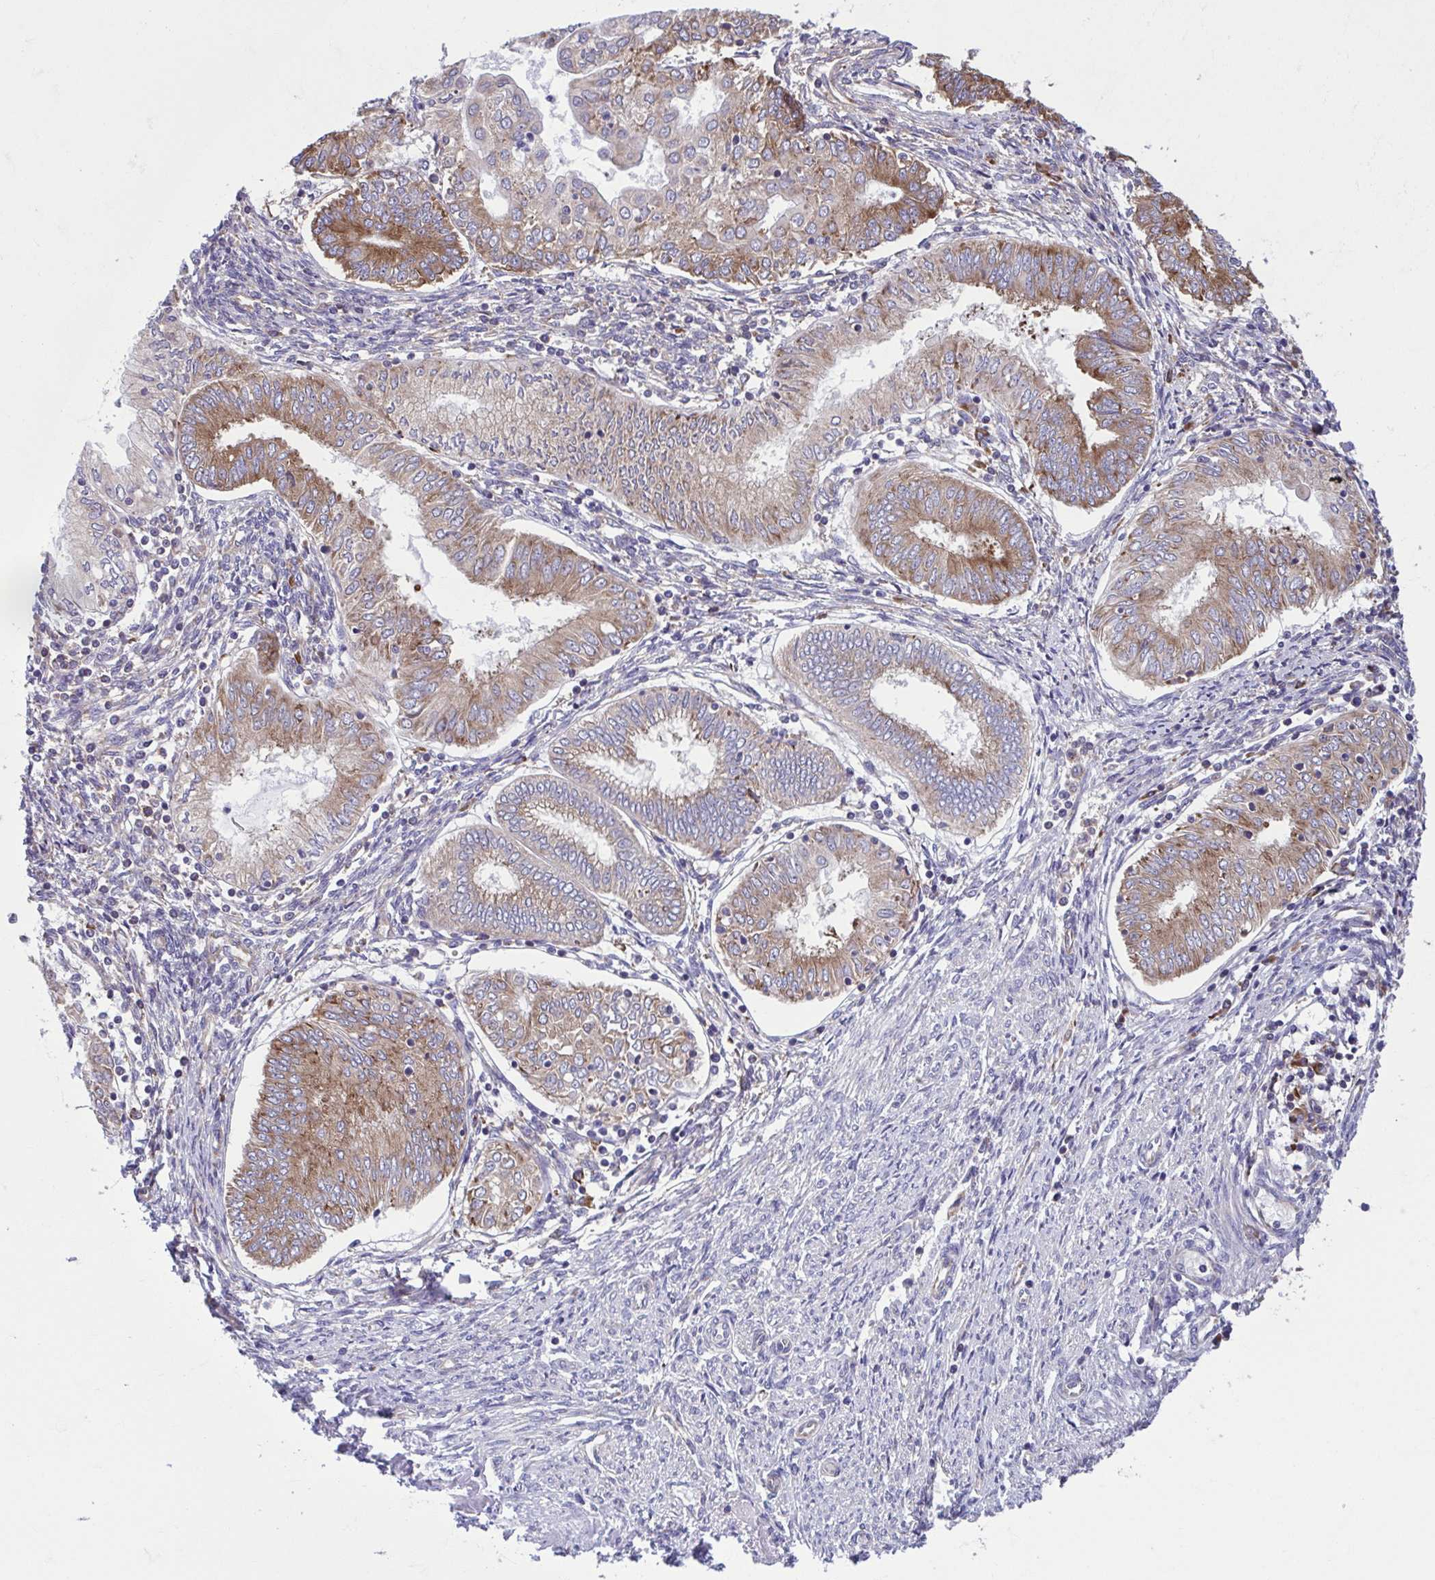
{"staining": {"intensity": "moderate", "quantity": ">75%", "location": "cytoplasmic/membranous"}, "tissue": "endometrial cancer", "cell_type": "Tumor cells", "image_type": "cancer", "snomed": [{"axis": "morphology", "description": "Adenocarcinoma, NOS"}, {"axis": "topography", "description": "Endometrium"}], "caption": "Tumor cells exhibit moderate cytoplasmic/membranous staining in about >75% of cells in endometrial cancer (adenocarcinoma). The staining was performed using DAB to visualize the protein expression in brown, while the nuclei were stained in blue with hematoxylin (Magnification: 20x).", "gene": "RPS16", "patient": {"sex": "female", "age": 68}}